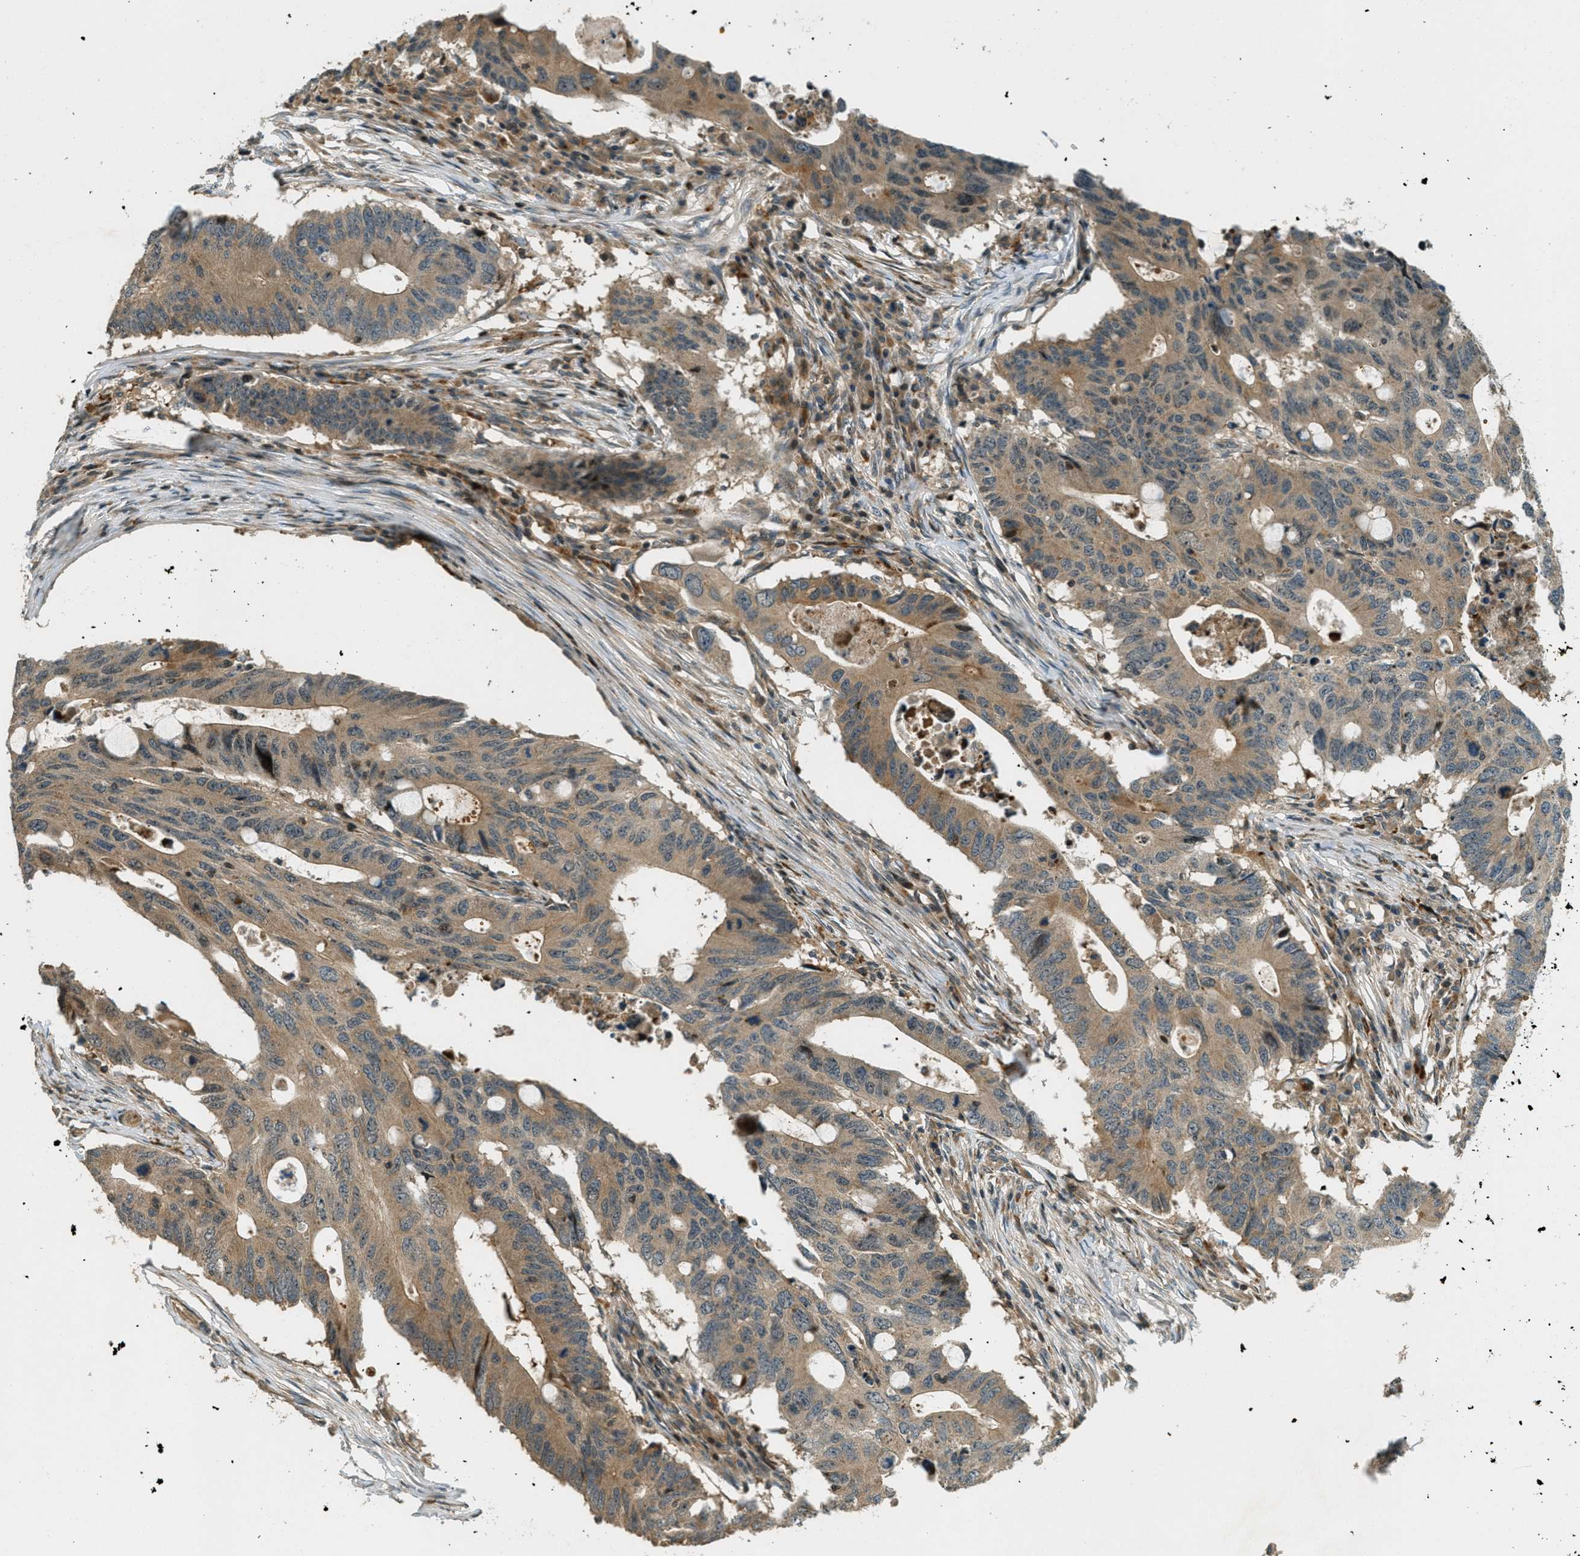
{"staining": {"intensity": "moderate", "quantity": ">75%", "location": "cytoplasmic/membranous"}, "tissue": "colorectal cancer", "cell_type": "Tumor cells", "image_type": "cancer", "snomed": [{"axis": "morphology", "description": "Adenocarcinoma, NOS"}, {"axis": "topography", "description": "Colon"}], "caption": "This is a micrograph of IHC staining of colorectal cancer (adenocarcinoma), which shows moderate positivity in the cytoplasmic/membranous of tumor cells.", "gene": "PTPN23", "patient": {"sex": "male", "age": 71}}